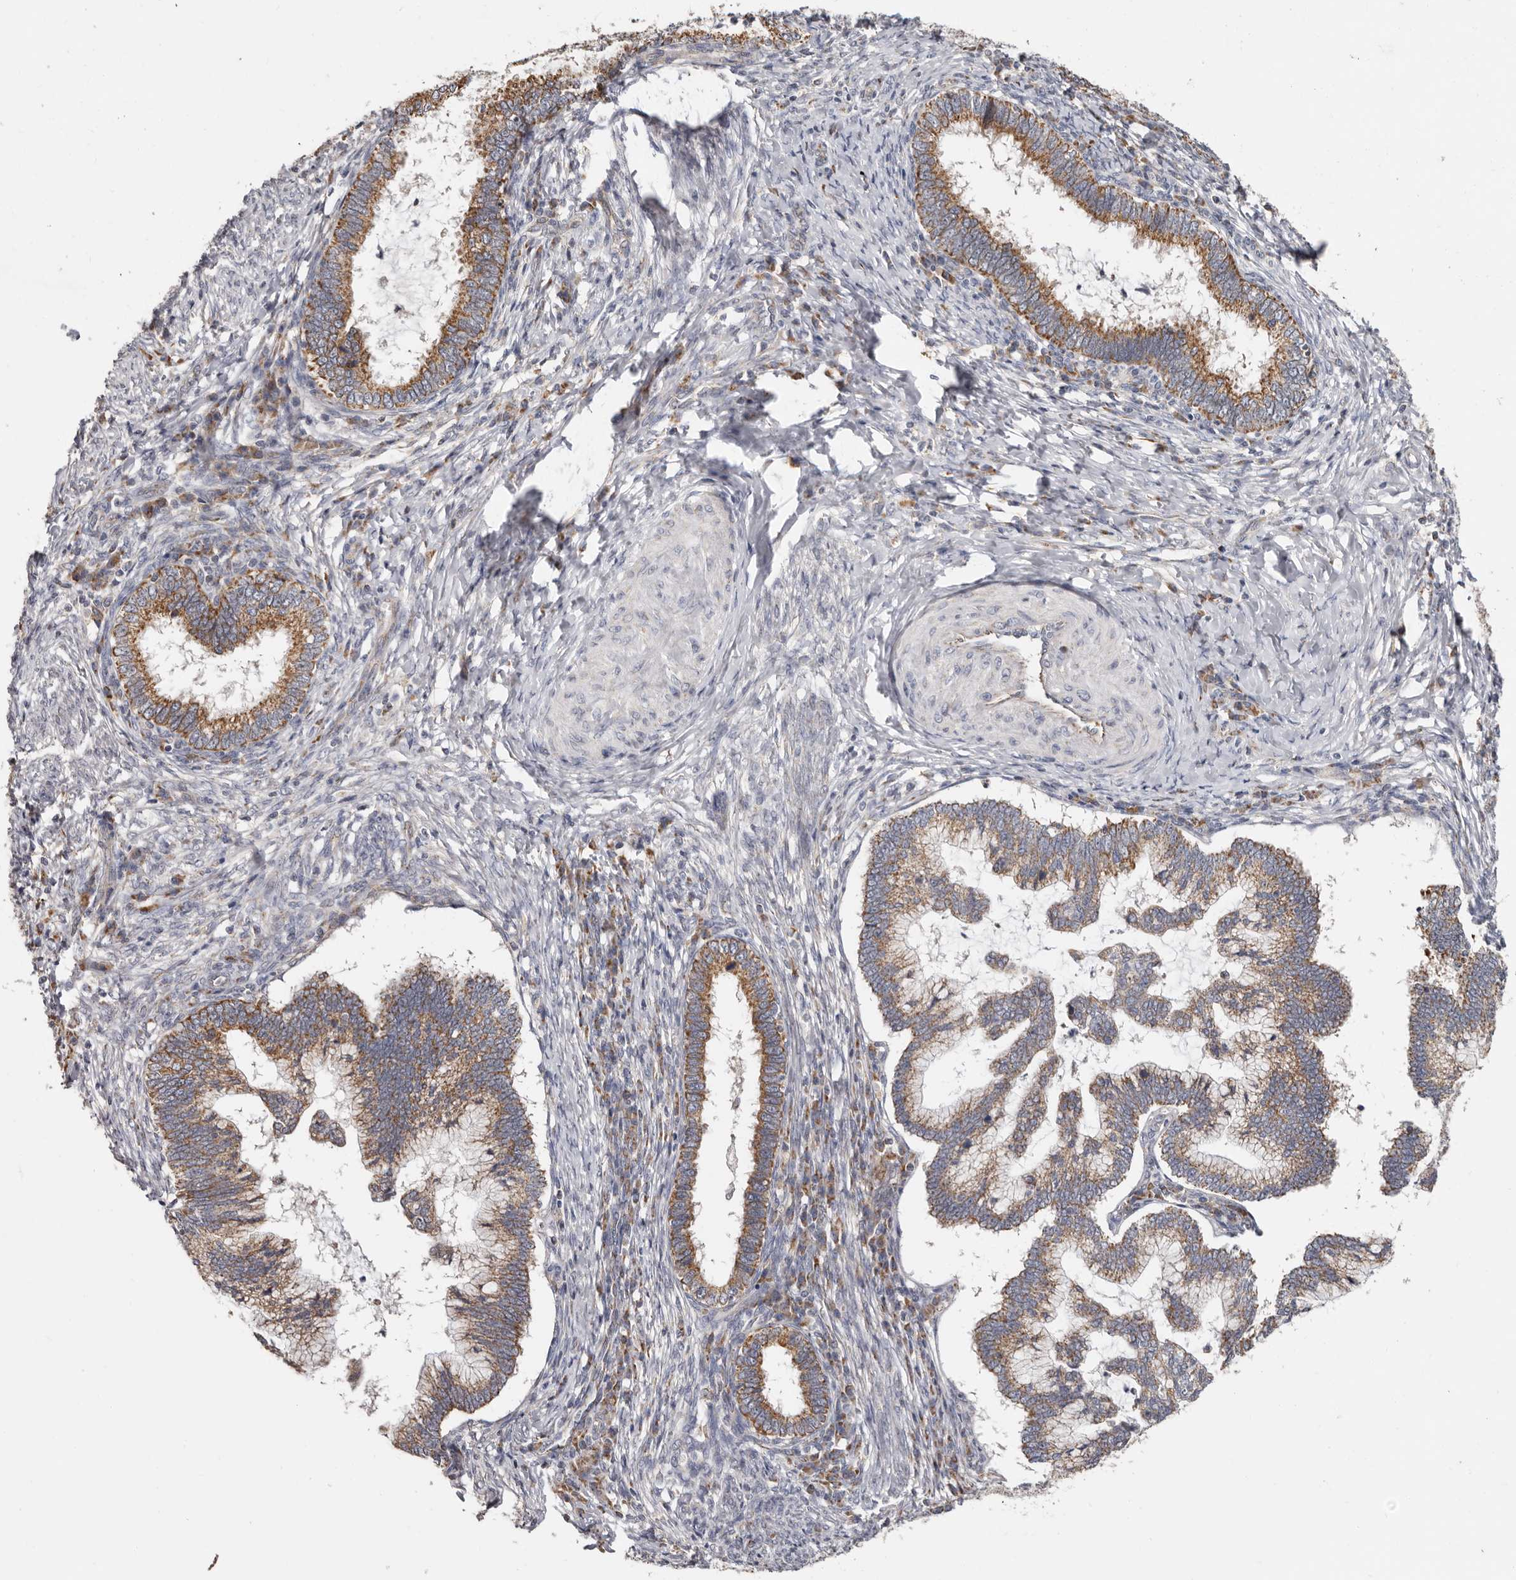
{"staining": {"intensity": "moderate", "quantity": ">75%", "location": "cytoplasmic/membranous"}, "tissue": "cervical cancer", "cell_type": "Tumor cells", "image_type": "cancer", "snomed": [{"axis": "morphology", "description": "Adenocarcinoma, NOS"}, {"axis": "topography", "description": "Cervix"}], "caption": "Tumor cells display medium levels of moderate cytoplasmic/membranous expression in approximately >75% of cells in human cervical adenocarcinoma.", "gene": "MRPL18", "patient": {"sex": "female", "age": 36}}